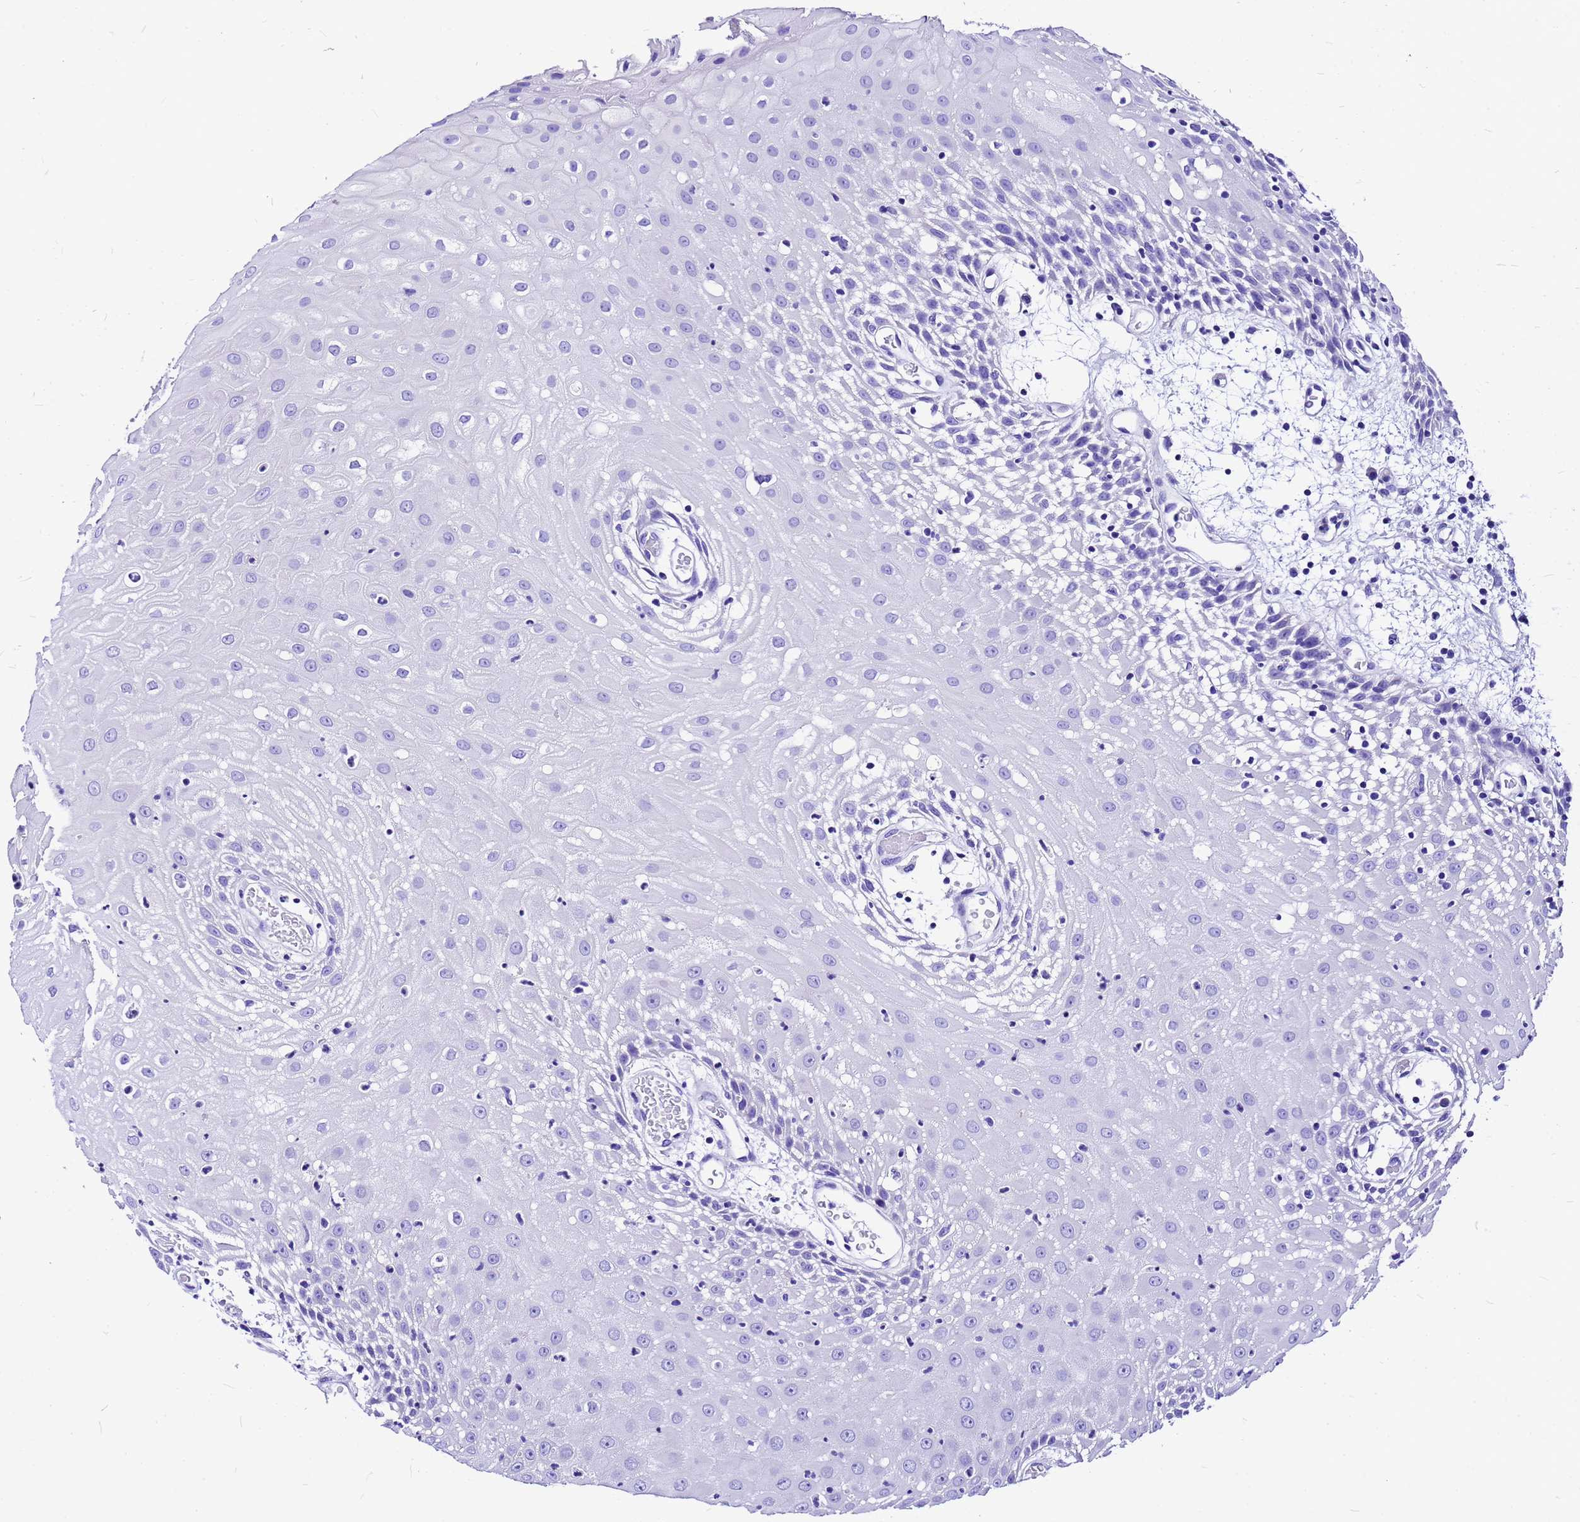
{"staining": {"intensity": "negative", "quantity": "none", "location": "none"}, "tissue": "oral mucosa", "cell_type": "Squamous epithelial cells", "image_type": "normal", "snomed": [{"axis": "morphology", "description": "Normal tissue, NOS"}, {"axis": "topography", "description": "Skeletal muscle"}, {"axis": "topography", "description": "Oral tissue"}, {"axis": "topography", "description": "Salivary gland"}, {"axis": "topography", "description": "Peripheral nerve tissue"}], "caption": "DAB (3,3'-diaminobenzidine) immunohistochemical staining of unremarkable oral mucosa reveals no significant positivity in squamous epithelial cells.", "gene": "HERC4", "patient": {"sex": "male", "age": 54}}